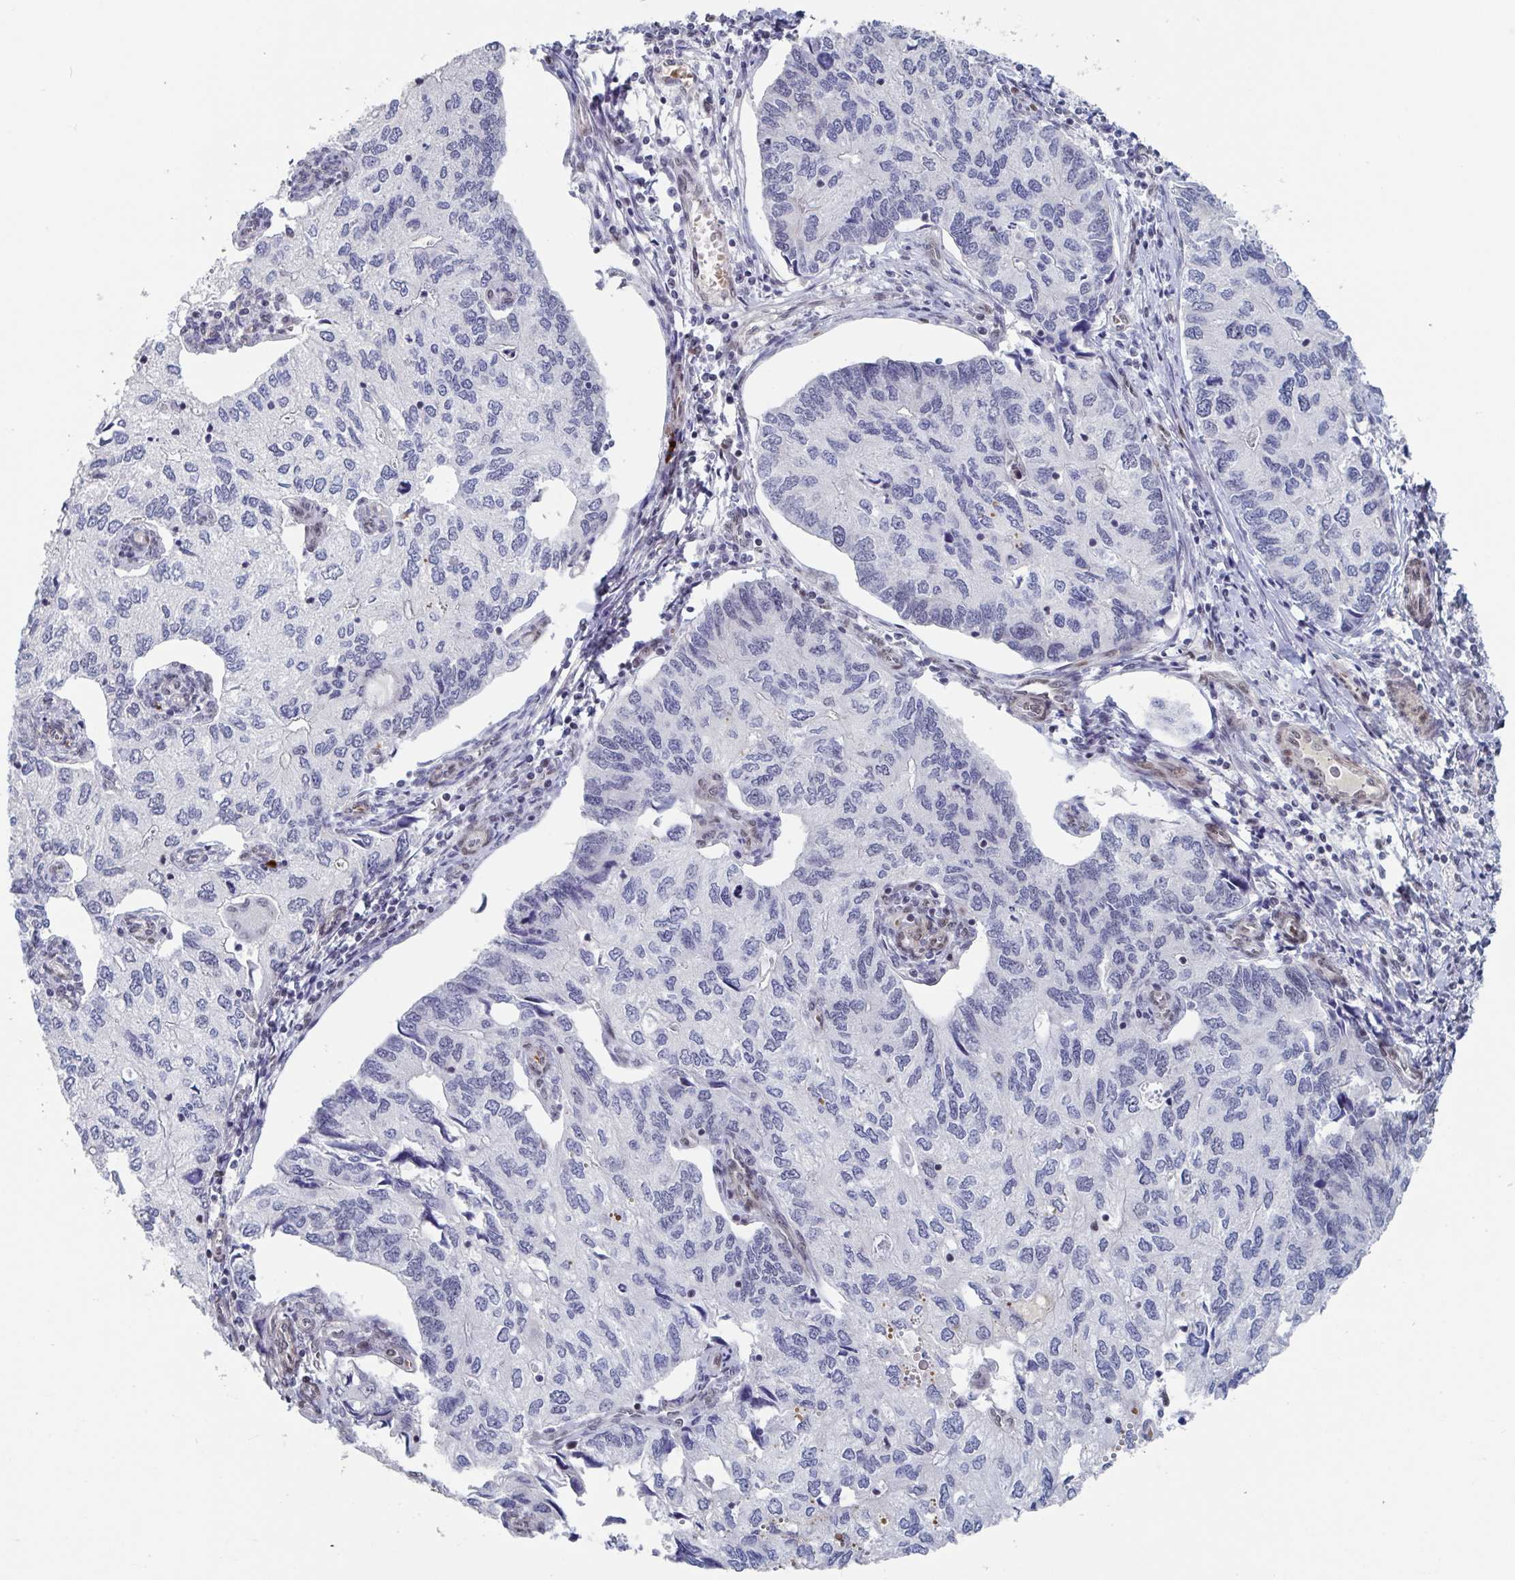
{"staining": {"intensity": "negative", "quantity": "none", "location": "none"}, "tissue": "endometrial cancer", "cell_type": "Tumor cells", "image_type": "cancer", "snomed": [{"axis": "morphology", "description": "Carcinoma, NOS"}, {"axis": "topography", "description": "Uterus"}], "caption": "Immunohistochemistry histopathology image of endometrial cancer (carcinoma) stained for a protein (brown), which reveals no staining in tumor cells.", "gene": "BCL7B", "patient": {"sex": "female", "age": 76}}